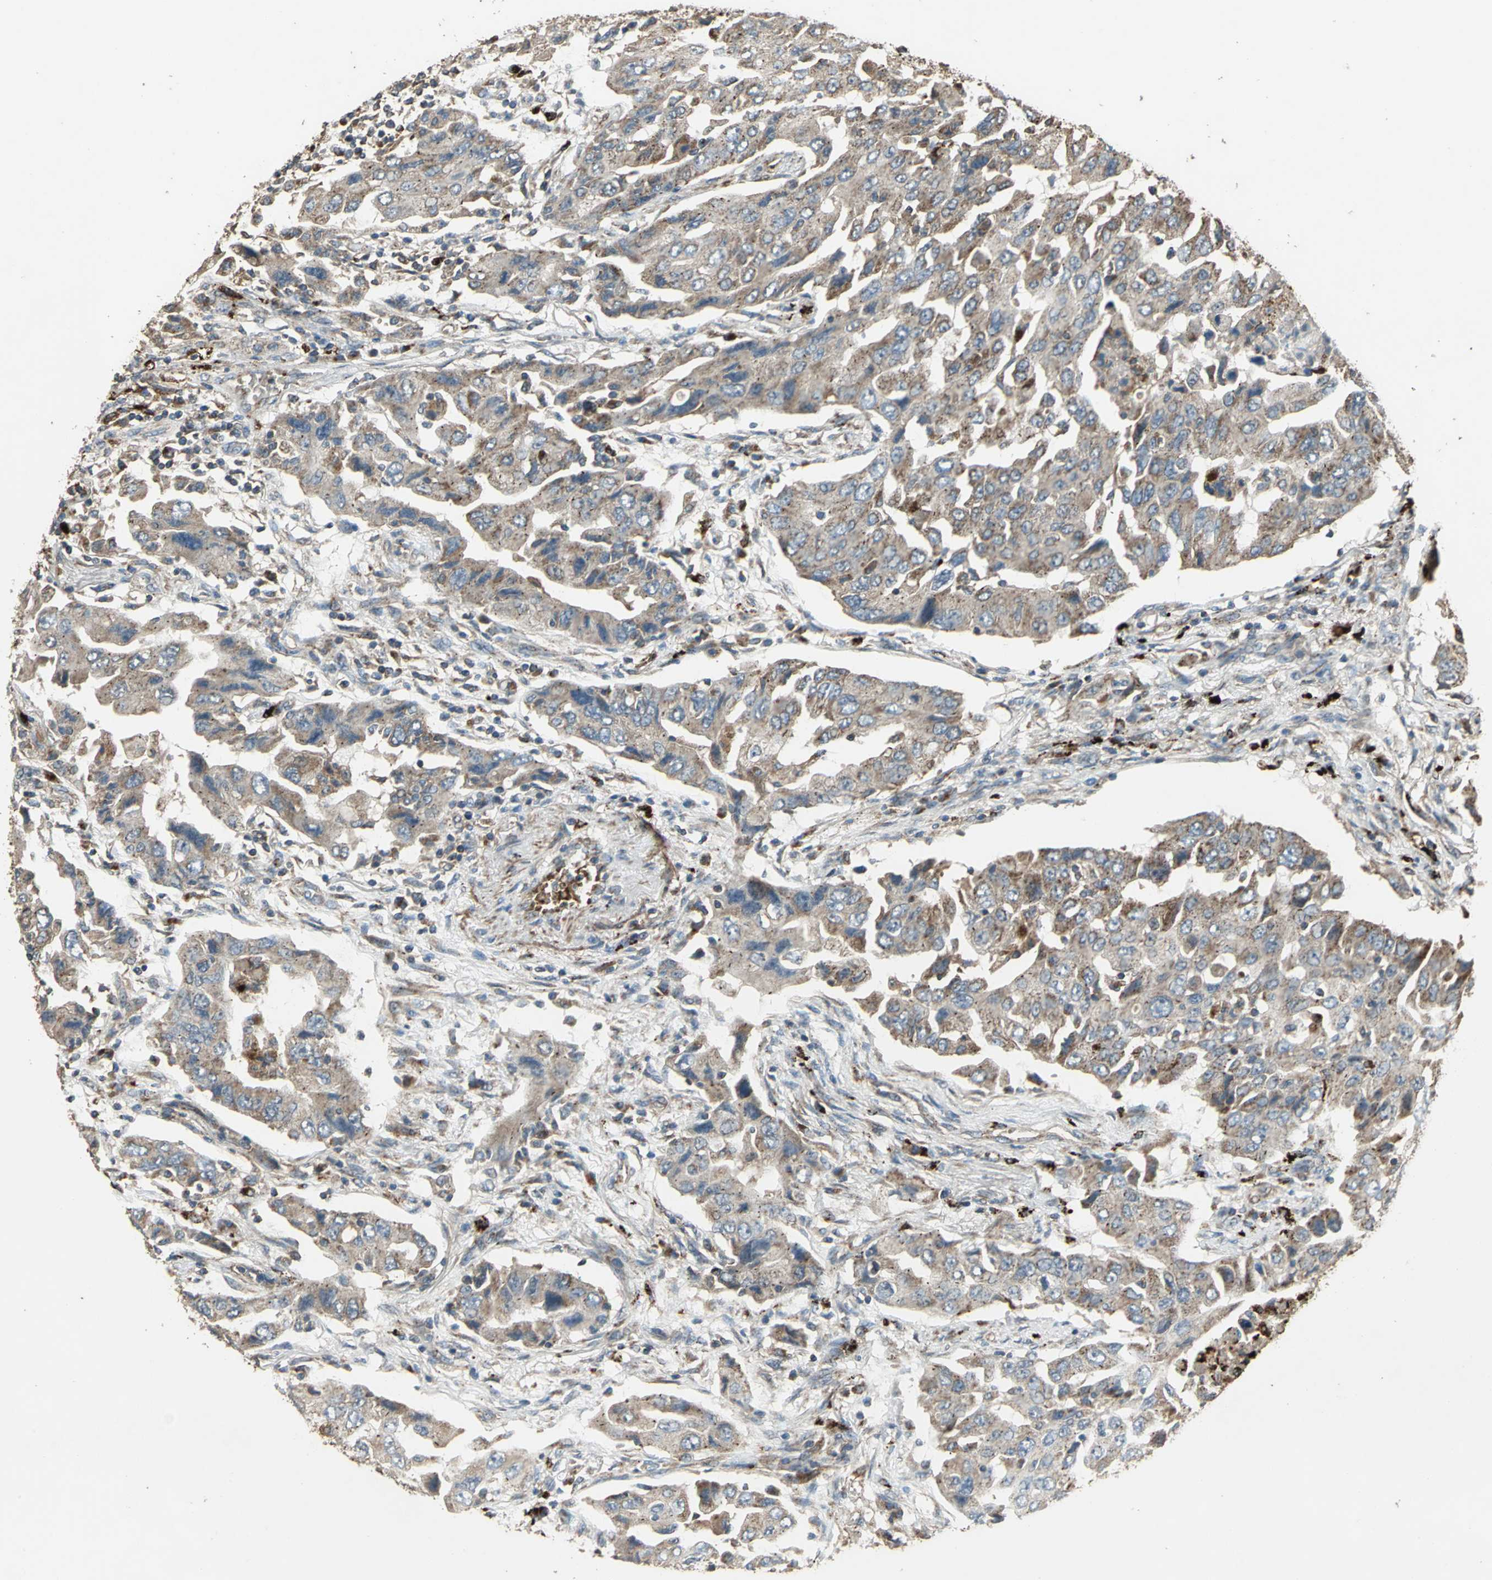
{"staining": {"intensity": "moderate", "quantity": ">75%", "location": "cytoplasmic/membranous"}, "tissue": "lung cancer", "cell_type": "Tumor cells", "image_type": "cancer", "snomed": [{"axis": "morphology", "description": "Adenocarcinoma, NOS"}, {"axis": "topography", "description": "Lung"}], "caption": "Lung cancer (adenocarcinoma) stained for a protein displays moderate cytoplasmic/membranous positivity in tumor cells.", "gene": "POLRMT", "patient": {"sex": "female", "age": 65}}